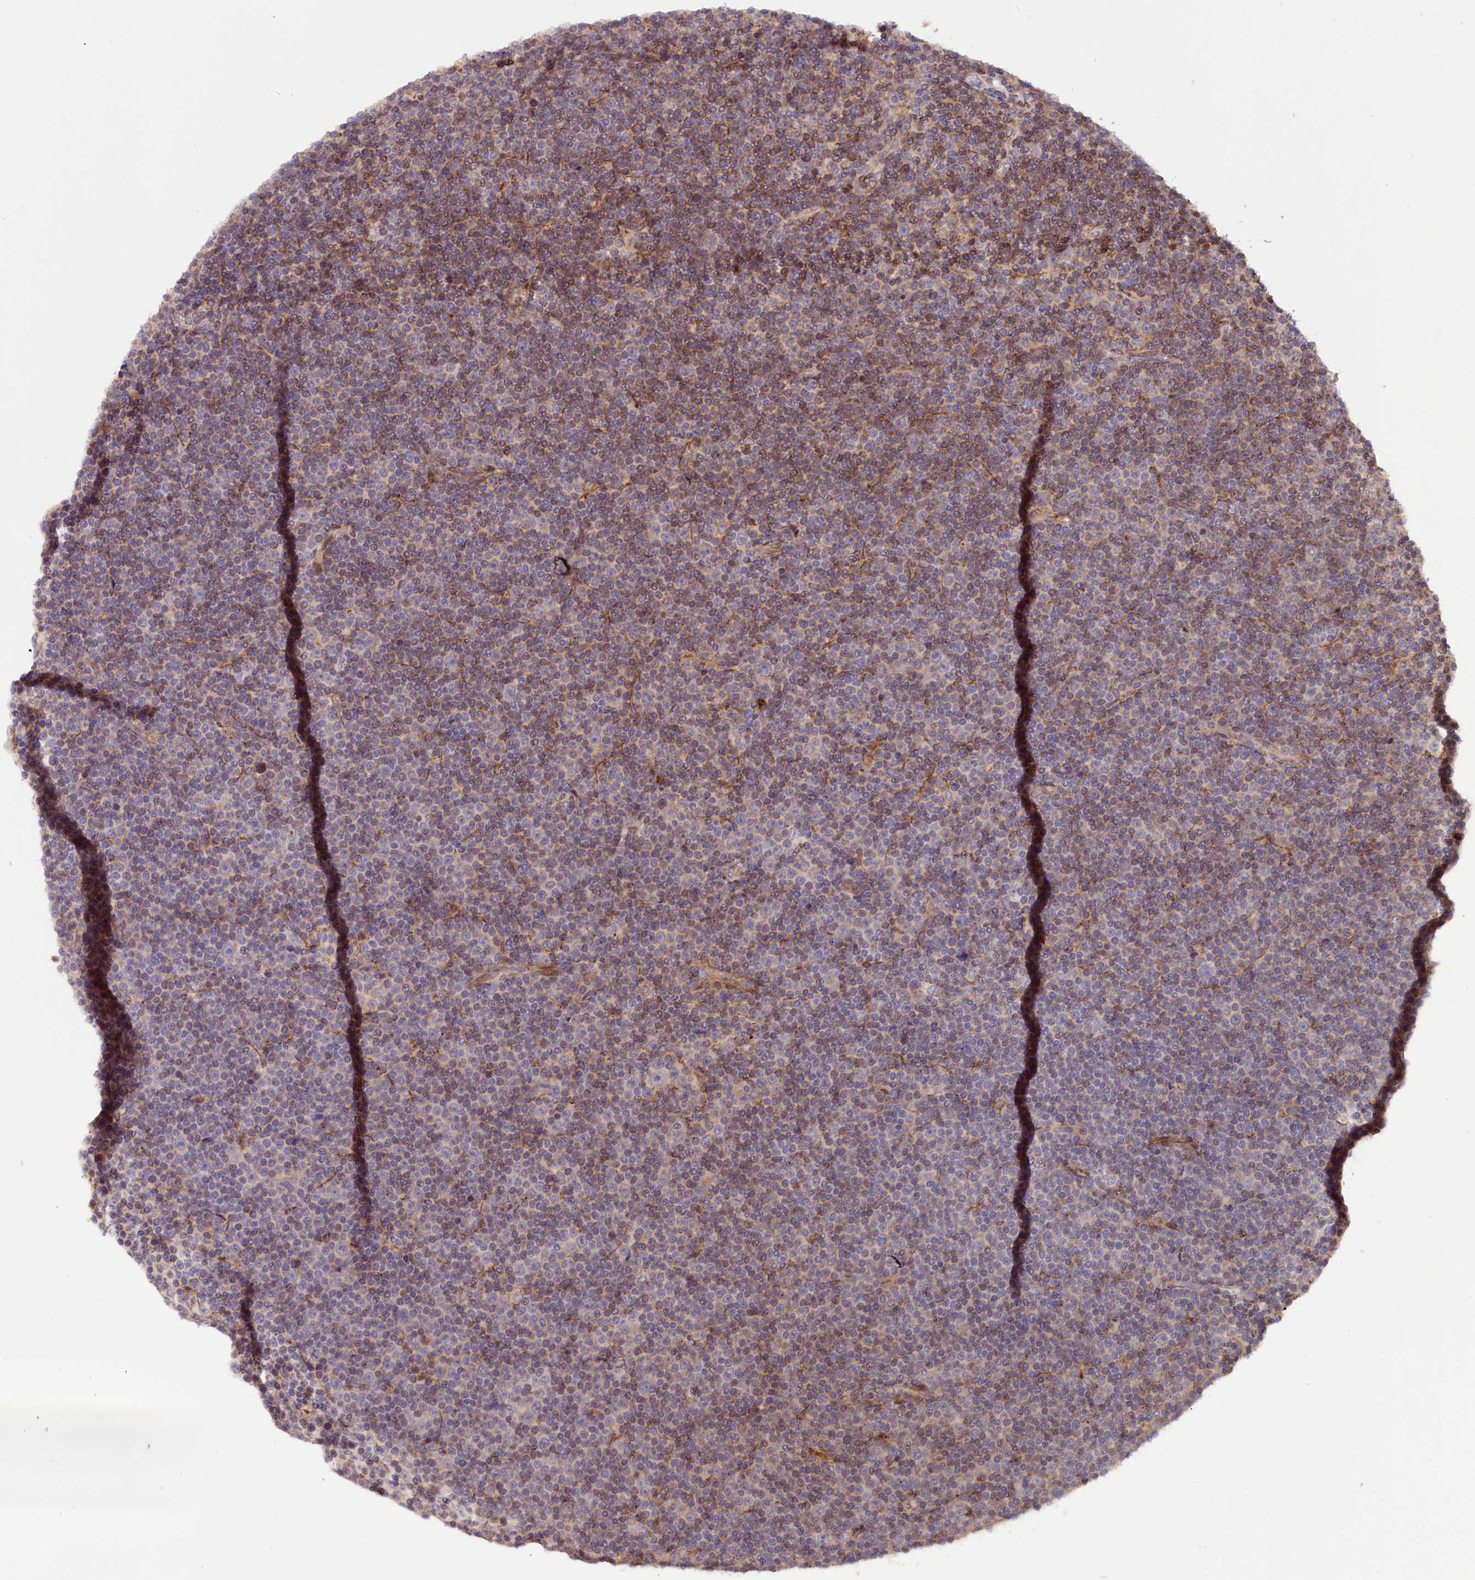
{"staining": {"intensity": "moderate", "quantity": "25%-75%", "location": "cytoplasmic/membranous"}, "tissue": "lymphoma", "cell_type": "Tumor cells", "image_type": "cancer", "snomed": [{"axis": "morphology", "description": "Malignant lymphoma, non-Hodgkin's type, Low grade"}, {"axis": "topography", "description": "Lymph node"}], "caption": "Protein analysis of malignant lymphoma, non-Hodgkin's type (low-grade) tissue shows moderate cytoplasmic/membranous staining in about 25%-75% of tumor cells.", "gene": "SSC5D", "patient": {"sex": "female", "age": 67}}